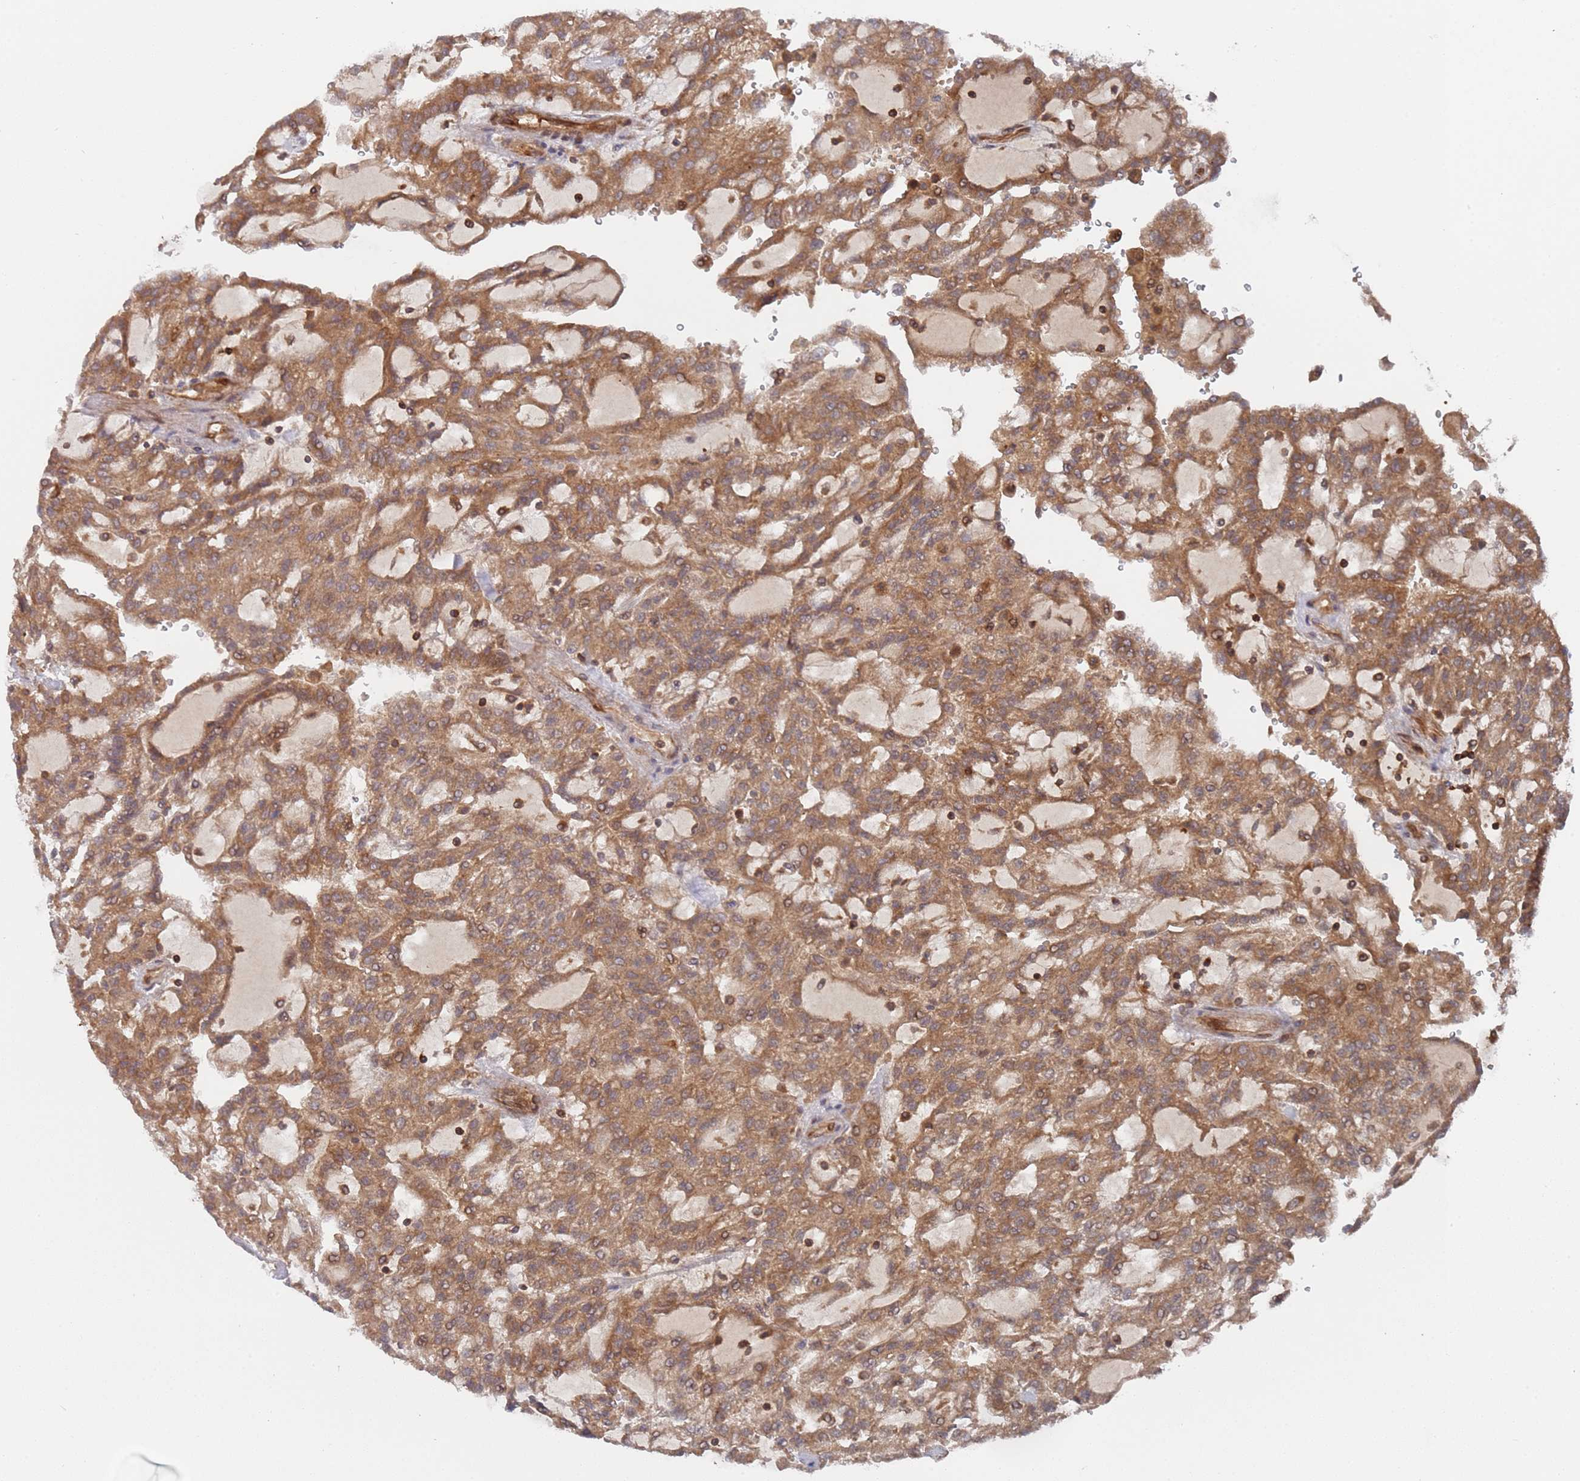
{"staining": {"intensity": "moderate", "quantity": ">75%", "location": "cytoplasmic/membranous"}, "tissue": "renal cancer", "cell_type": "Tumor cells", "image_type": "cancer", "snomed": [{"axis": "morphology", "description": "Adenocarcinoma, NOS"}, {"axis": "topography", "description": "Kidney"}], "caption": "DAB (3,3'-diaminobenzidine) immunohistochemical staining of adenocarcinoma (renal) exhibits moderate cytoplasmic/membranous protein positivity in about >75% of tumor cells.", "gene": "DDX60", "patient": {"sex": "male", "age": 63}}